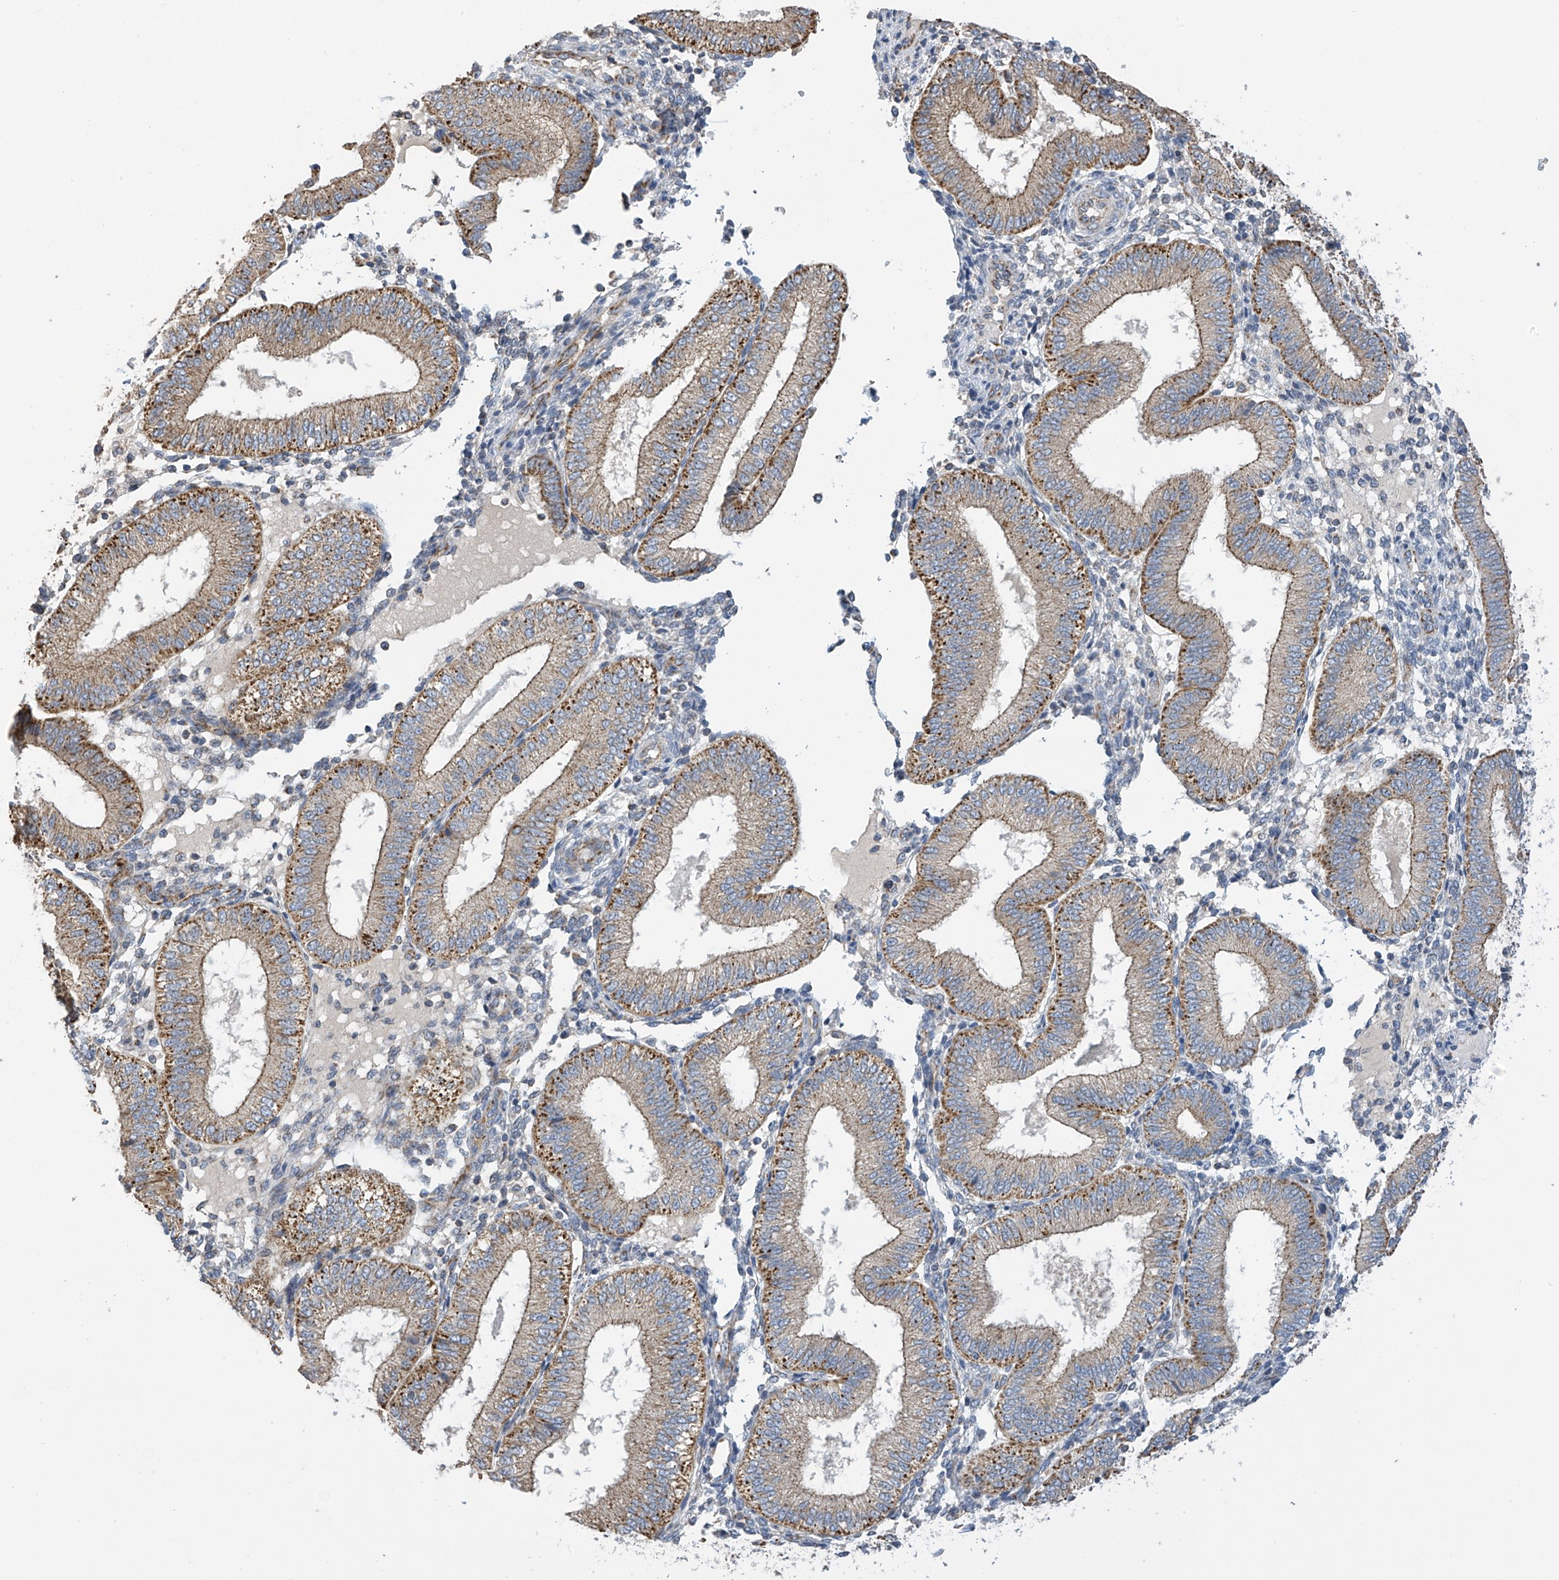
{"staining": {"intensity": "moderate", "quantity": "25%-75%", "location": "cytoplasmic/membranous"}, "tissue": "endometrium", "cell_type": "Cells in endometrial stroma", "image_type": "normal", "snomed": [{"axis": "morphology", "description": "Normal tissue, NOS"}, {"axis": "topography", "description": "Endometrium"}], "caption": "The histopathology image reveals a brown stain indicating the presence of a protein in the cytoplasmic/membranous of cells in endometrial stroma in endometrium. Nuclei are stained in blue.", "gene": "PNPT1", "patient": {"sex": "female", "age": 39}}